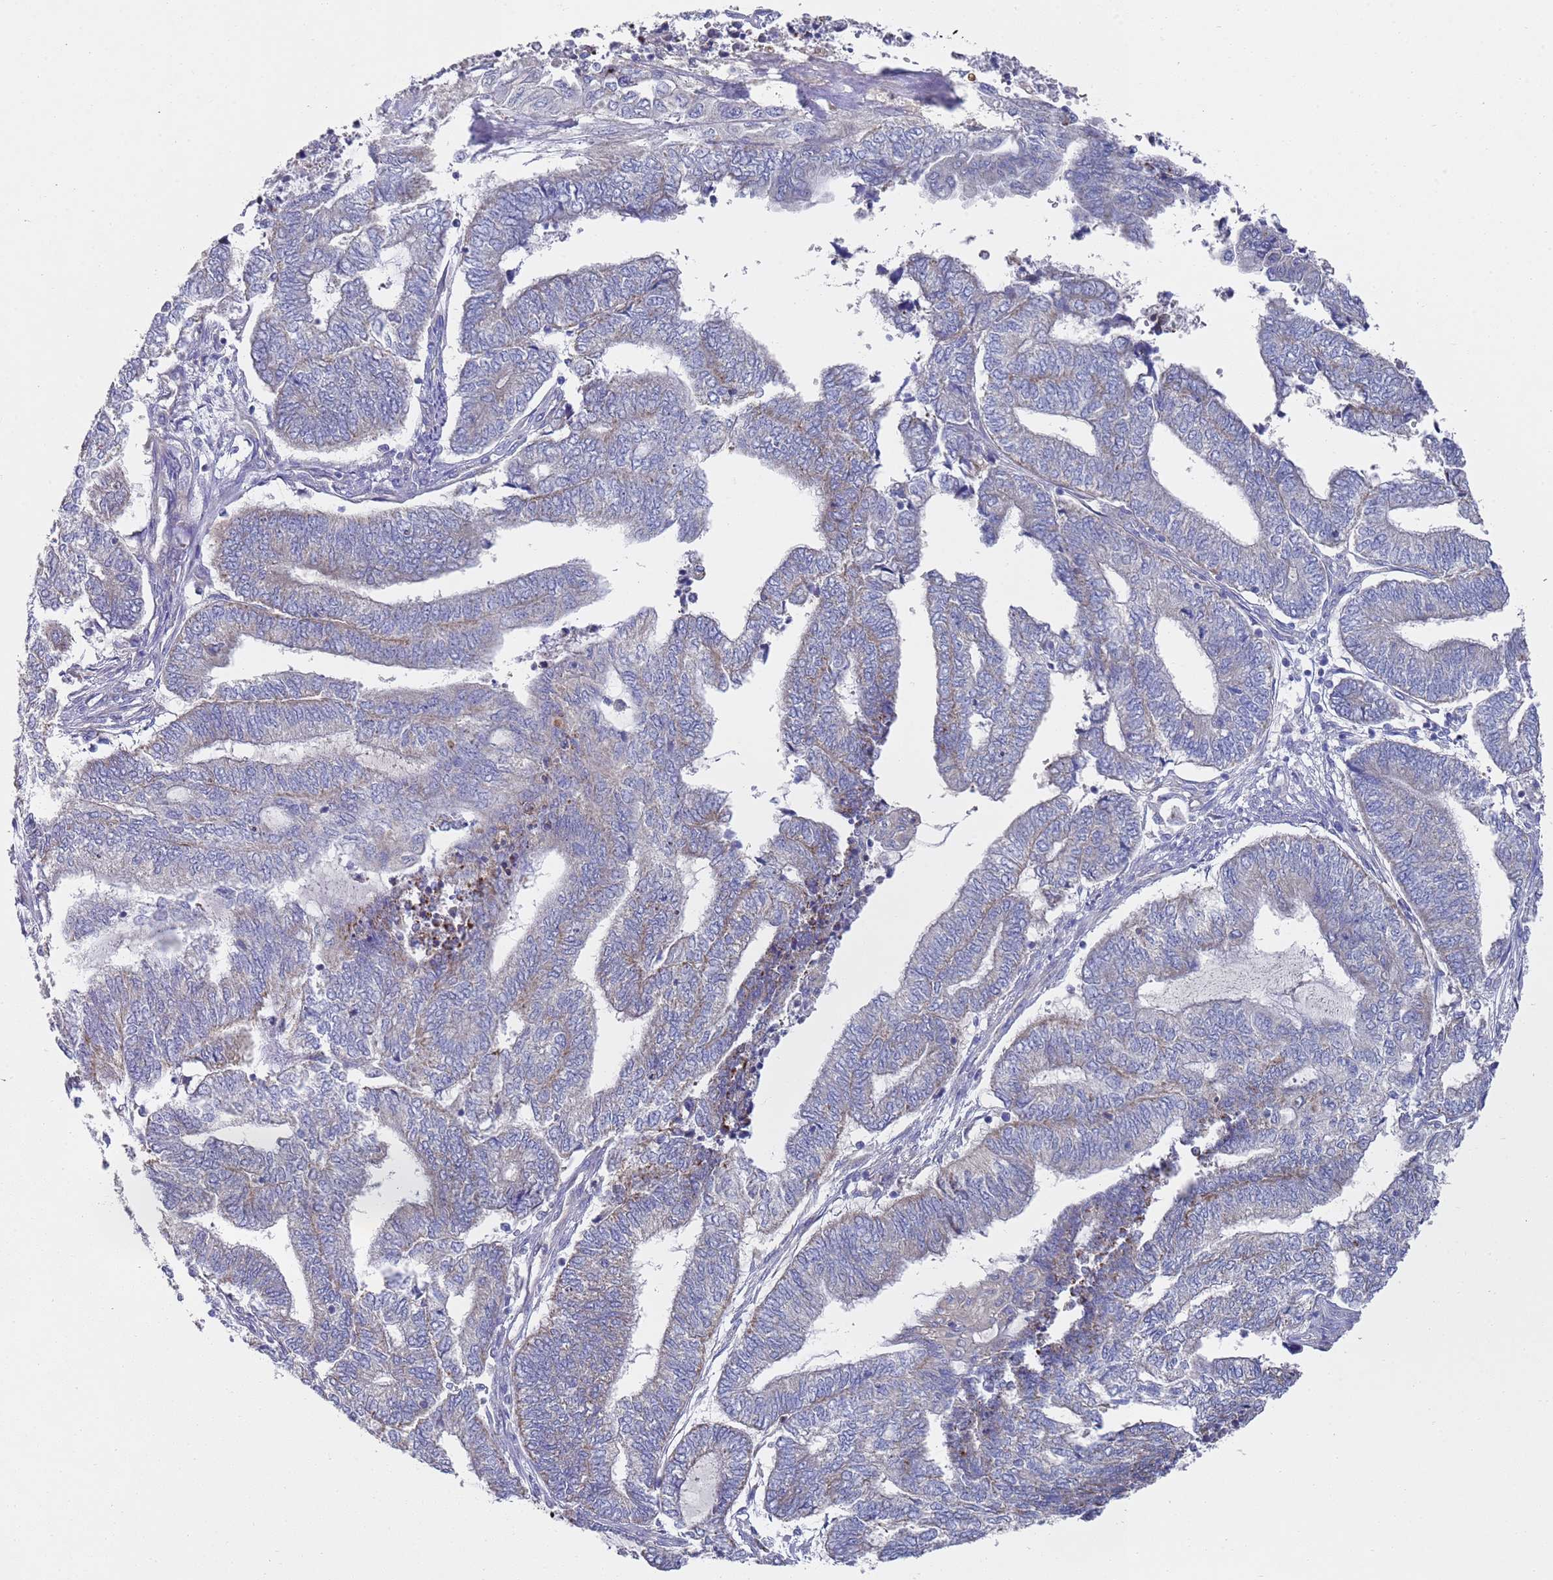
{"staining": {"intensity": "weak", "quantity": "<25%", "location": "cytoplasmic/membranous"}, "tissue": "endometrial cancer", "cell_type": "Tumor cells", "image_type": "cancer", "snomed": [{"axis": "morphology", "description": "Adenocarcinoma, NOS"}, {"axis": "topography", "description": "Uterus"}, {"axis": "topography", "description": "Endometrium"}], "caption": "Immunohistochemistry of human adenocarcinoma (endometrial) exhibits no positivity in tumor cells.", "gene": "NPEPPS", "patient": {"sex": "female", "age": 70}}